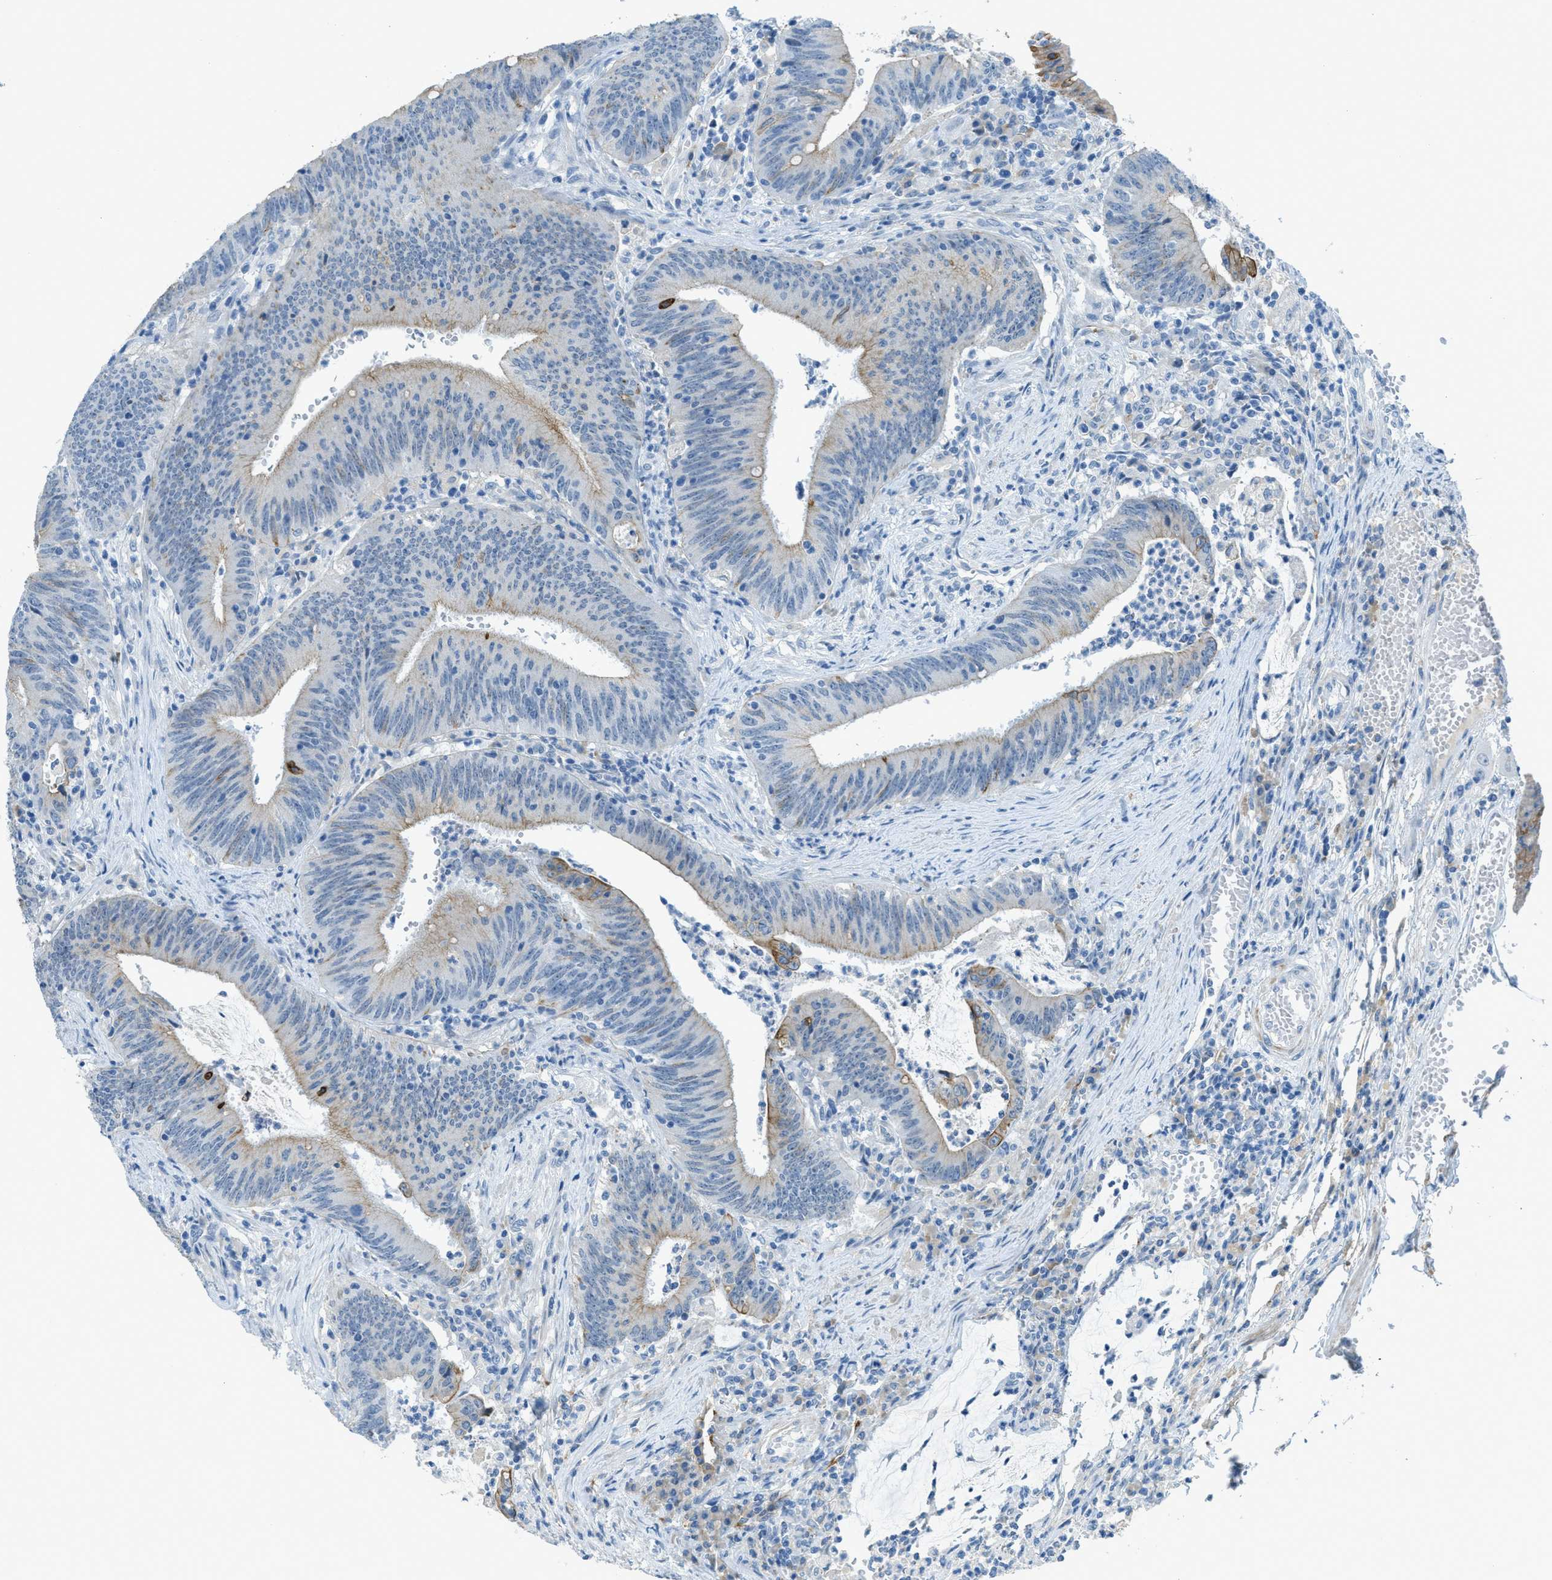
{"staining": {"intensity": "weak", "quantity": "<25%", "location": "cytoplasmic/membranous"}, "tissue": "colorectal cancer", "cell_type": "Tumor cells", "image_type": "cancer", "snomed": [{"axis": "morphology", "description": "Normal tissue, NOS"}, {"axis": "morphology", "description": "Adenocarcinoma, NOS"}, {"axis": "topography", "description": "Rectum"}], "caption": "This is a photomicrograph of IHC staining of colorectal cancer, which shows no positivity in tumor cells.", "gene": "KLHL8", "patient": {"sex": "female", "age": 66}}